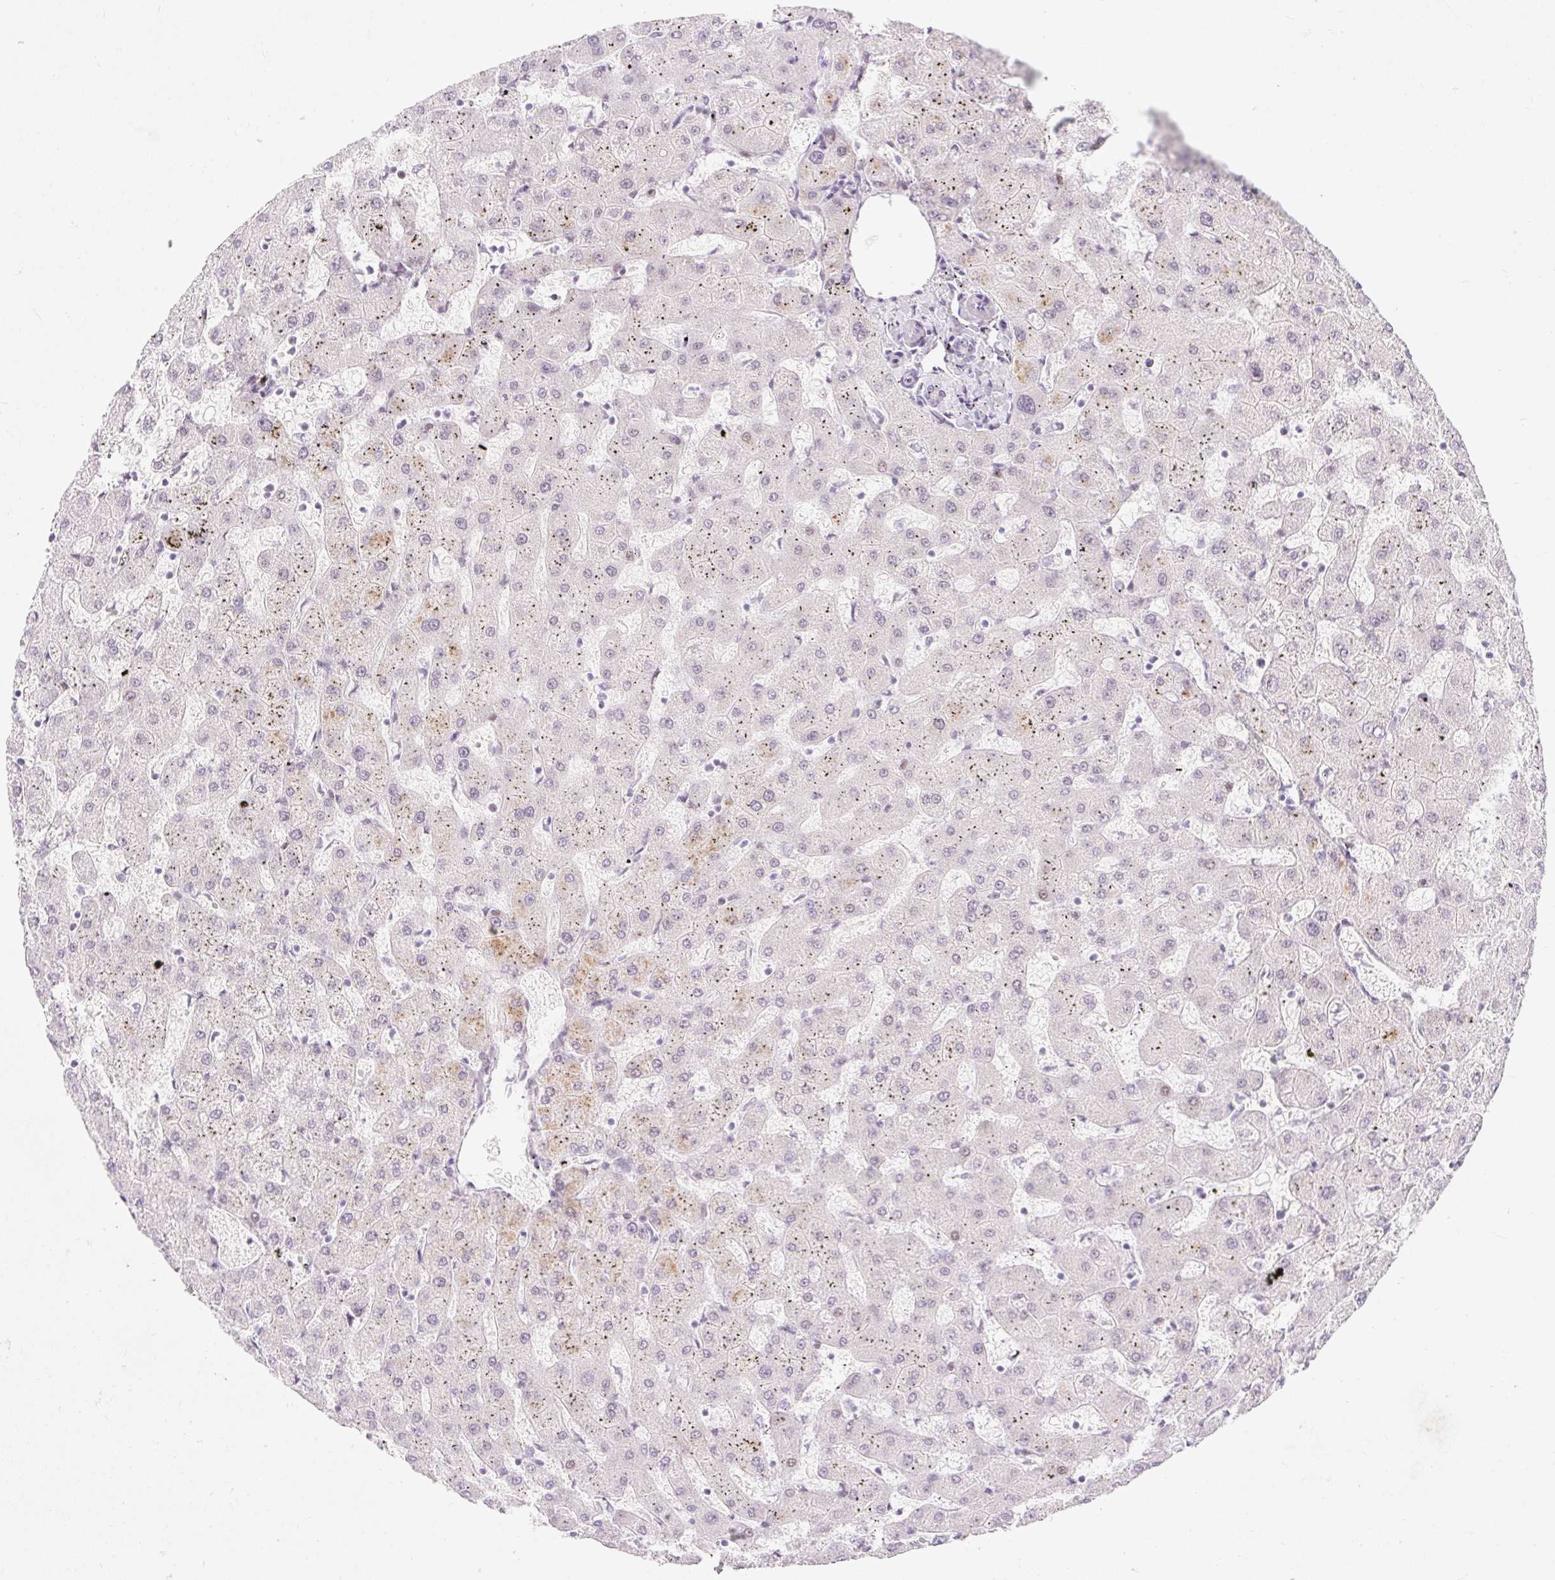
{"staining": {"intensity": "negative", "quantity": "none", "location": "none"}, "tissue": "liver", "cell_type": "Cholangiocytes", "image_type": "normal", "snomed": [{"axis": "morphology", "description": "Normal tissue, NOS"}, {"axis": "topography", "description": "Liver"}], "caption": "Immunohistochemistry (IHC) histopathology image of normal liver: liver stained with DAB (3,3'-diaminobenzidine) shows no significant protein positivity in cholangiocytes. Nuclei are stained in blue.", "gene": "H2BW1", "patient": {"sex": "female", "age": 63}}